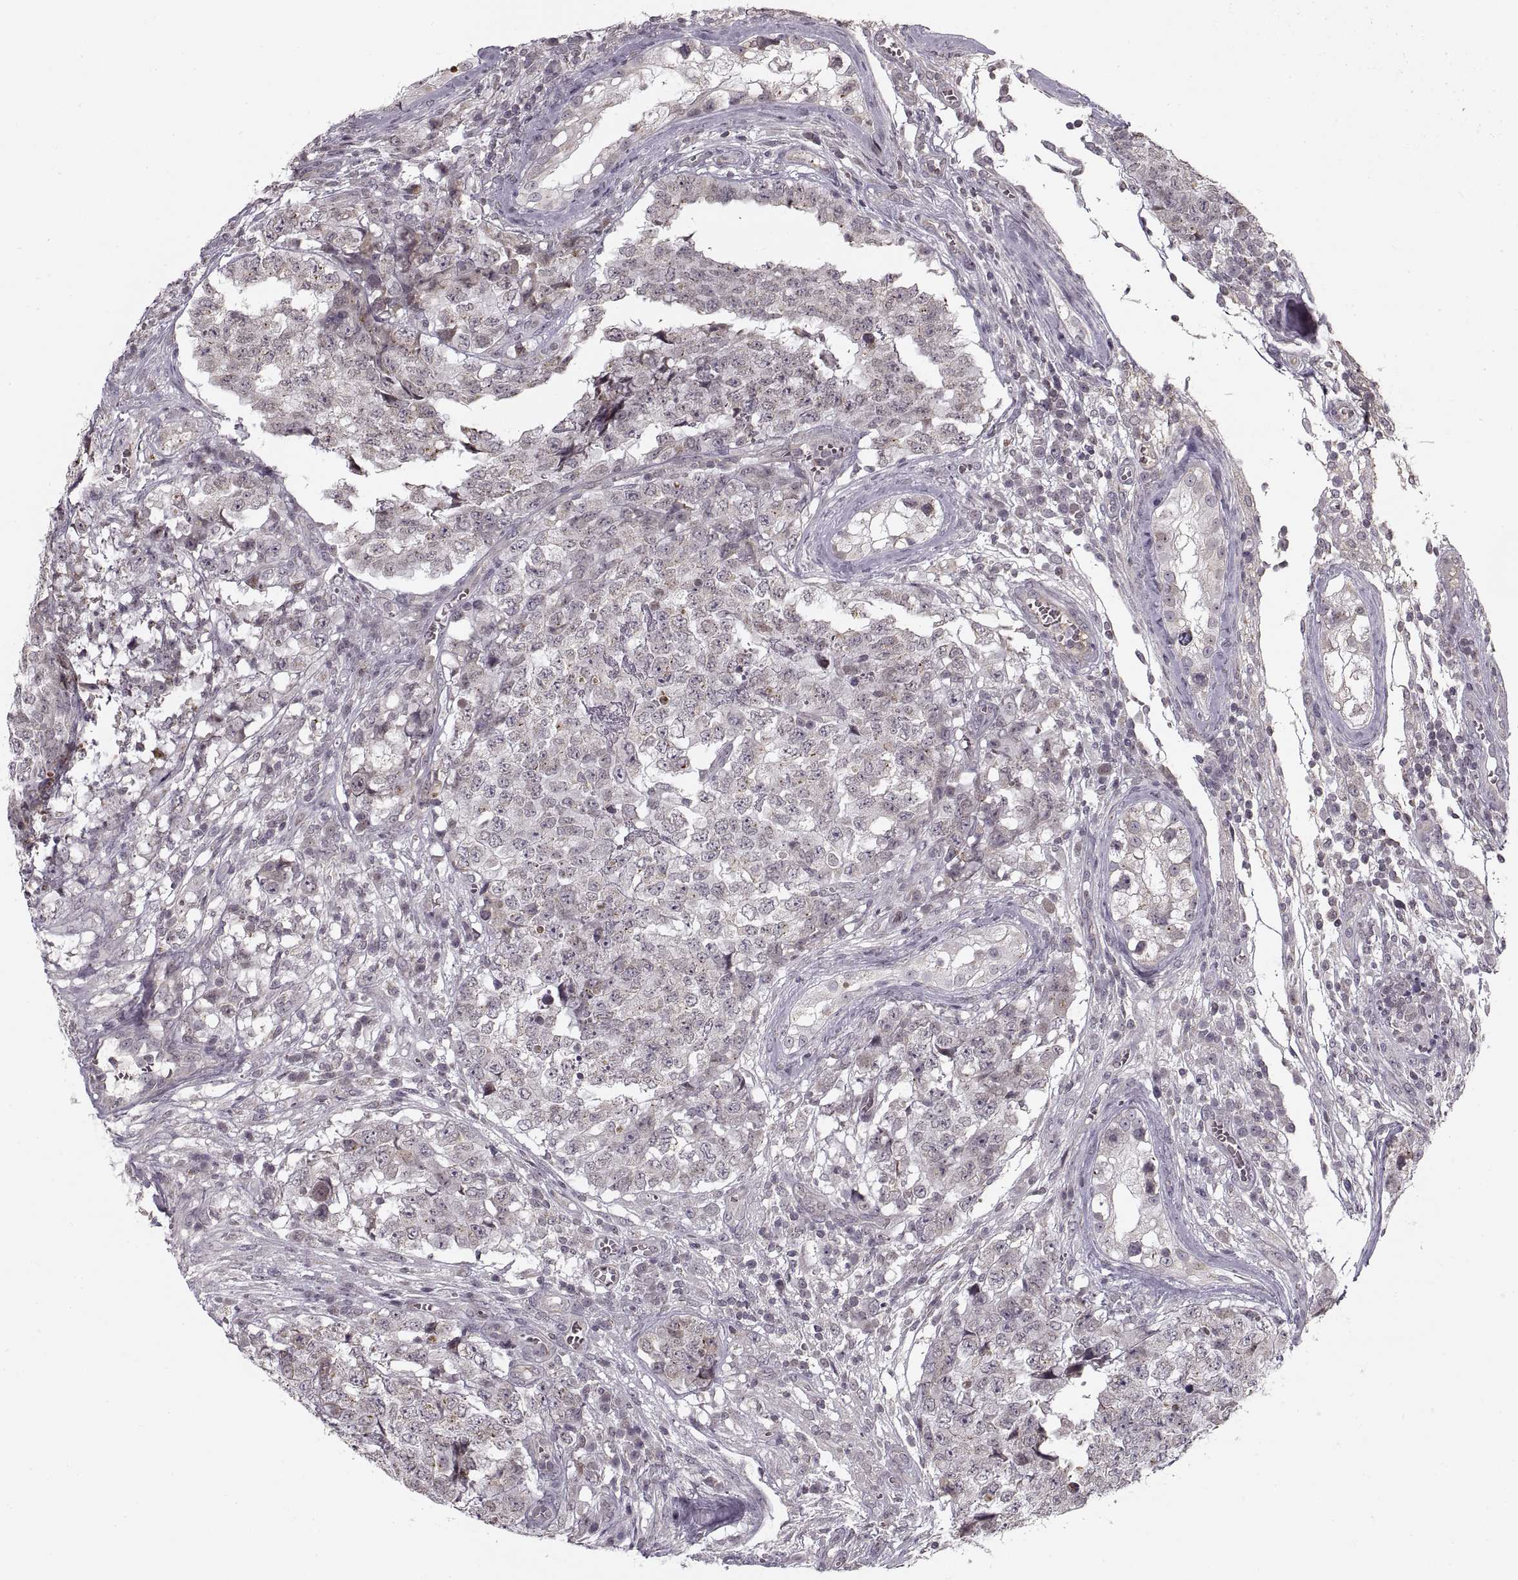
{"staining": {"intensity": "negative", "quantity": "none", "location": "none"}, "tissue": "testis cancer", "cell_type": "Tumor cells", "image_type": "cancer", "snomed": [{"axis": "morphology", "description": "Carcinoma, Embryonal, NOS"}, {"axis": "topography", "description": "Testis"}], "caption": "Immunohistochemistry (IHC) histopathology image of neoplastic tissue: human testis embryonal carcinoma stained with DAB (3,3'-diaminobenzidine) demonstrates no significant protein expression in tumor cells.", "gene": "ASIC3", "patient": {"sex": "male", "age": 23}}